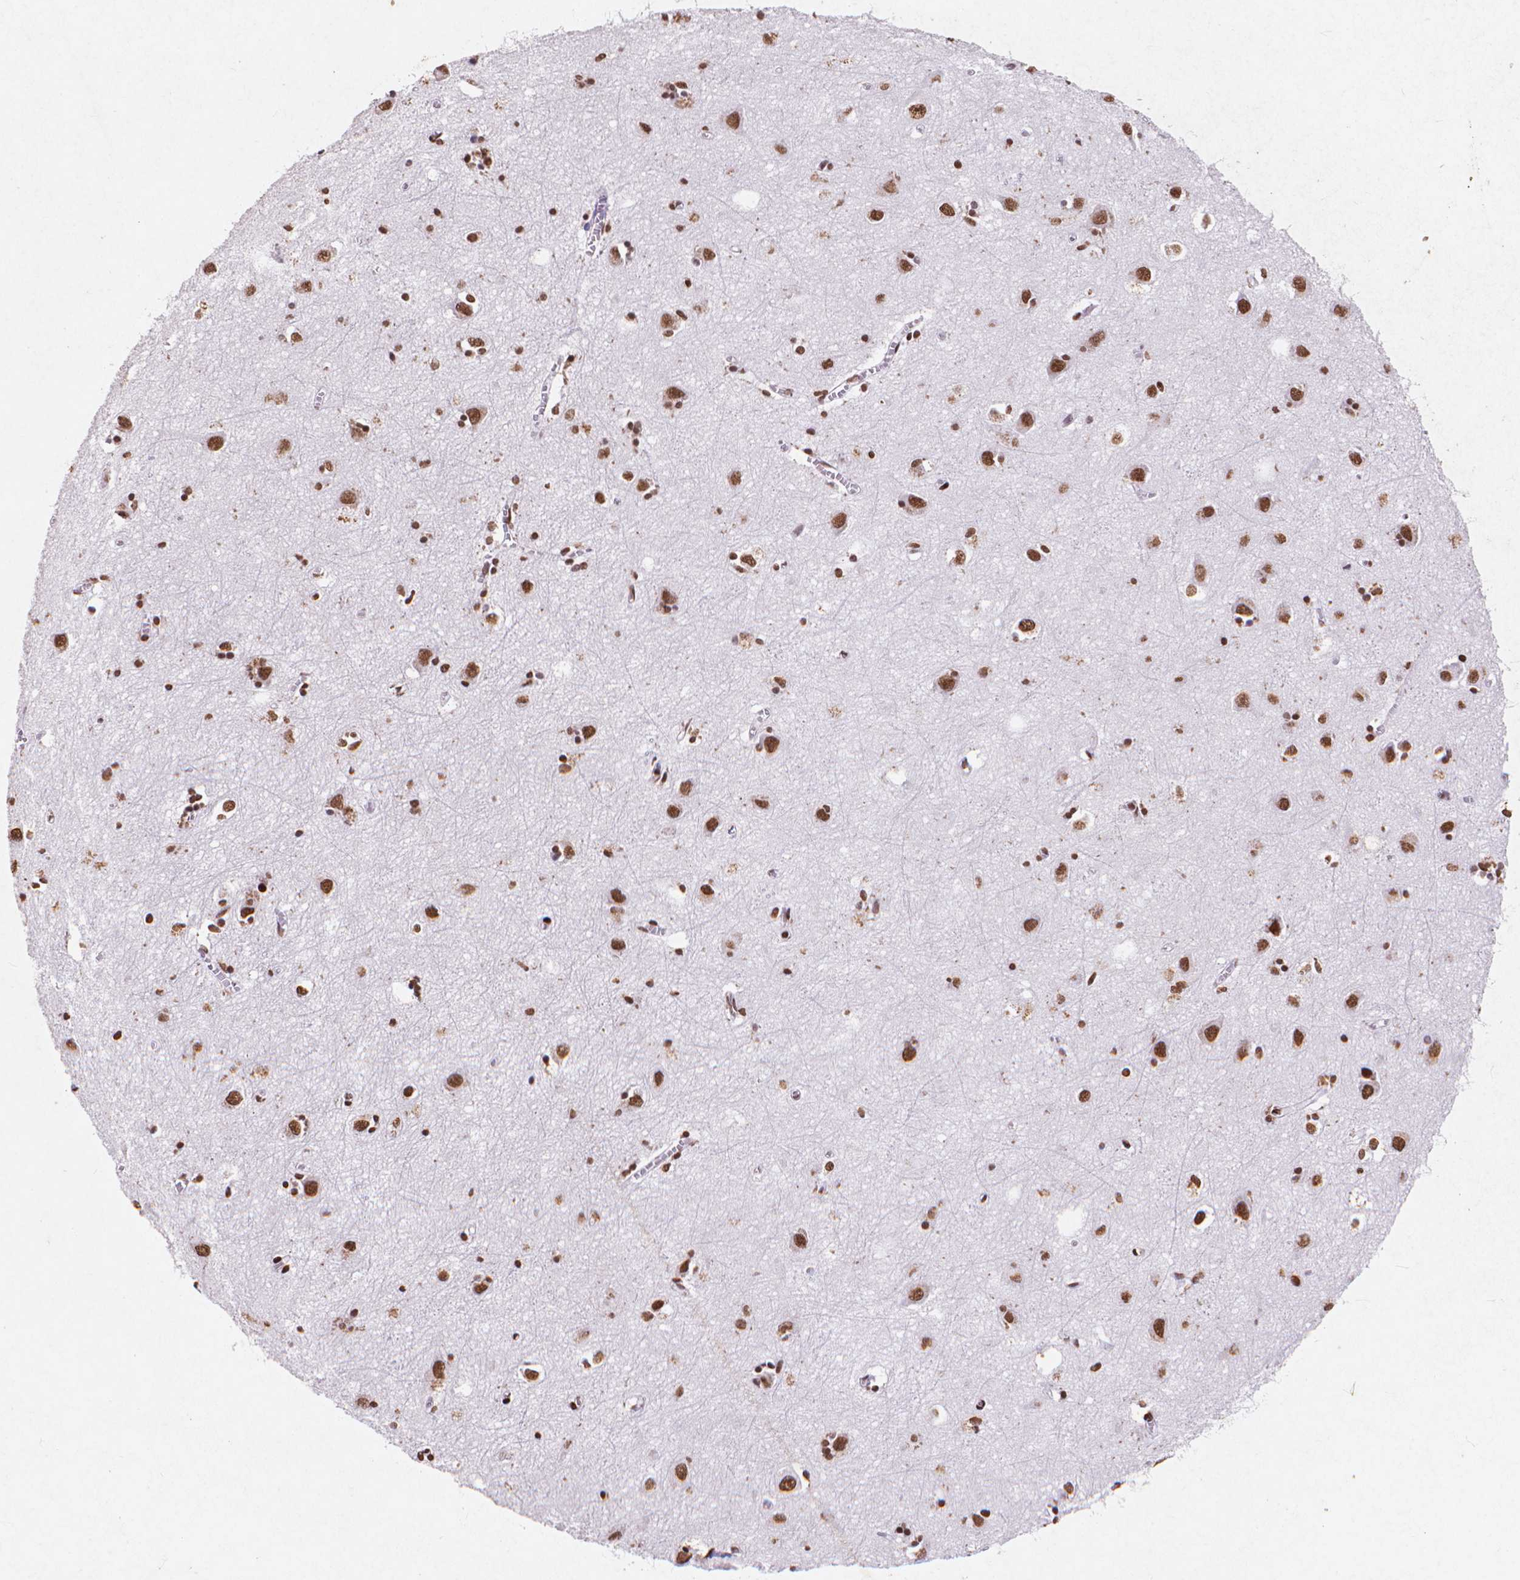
{"staining": {"intensity": "strong", "quantity": ">75%", "location": "nuclear"}, "tissue": "cerebral cortex", "cell_type": "Endothelial cells", "image_type": "normal", "snomed": [{"axis": "morphology", "description": "Normal tissue, NOS"}, {"axis": "topography", "description": "Cerebral cortex"}], "caption": "This photomicrograph demonstrates IHC staining of normal human cerebral cortex, with high strong nuclear expression in about >75% of endothelial cells.", "gene": "CITED2", "patient": {"sex": "male", "age": 70}}